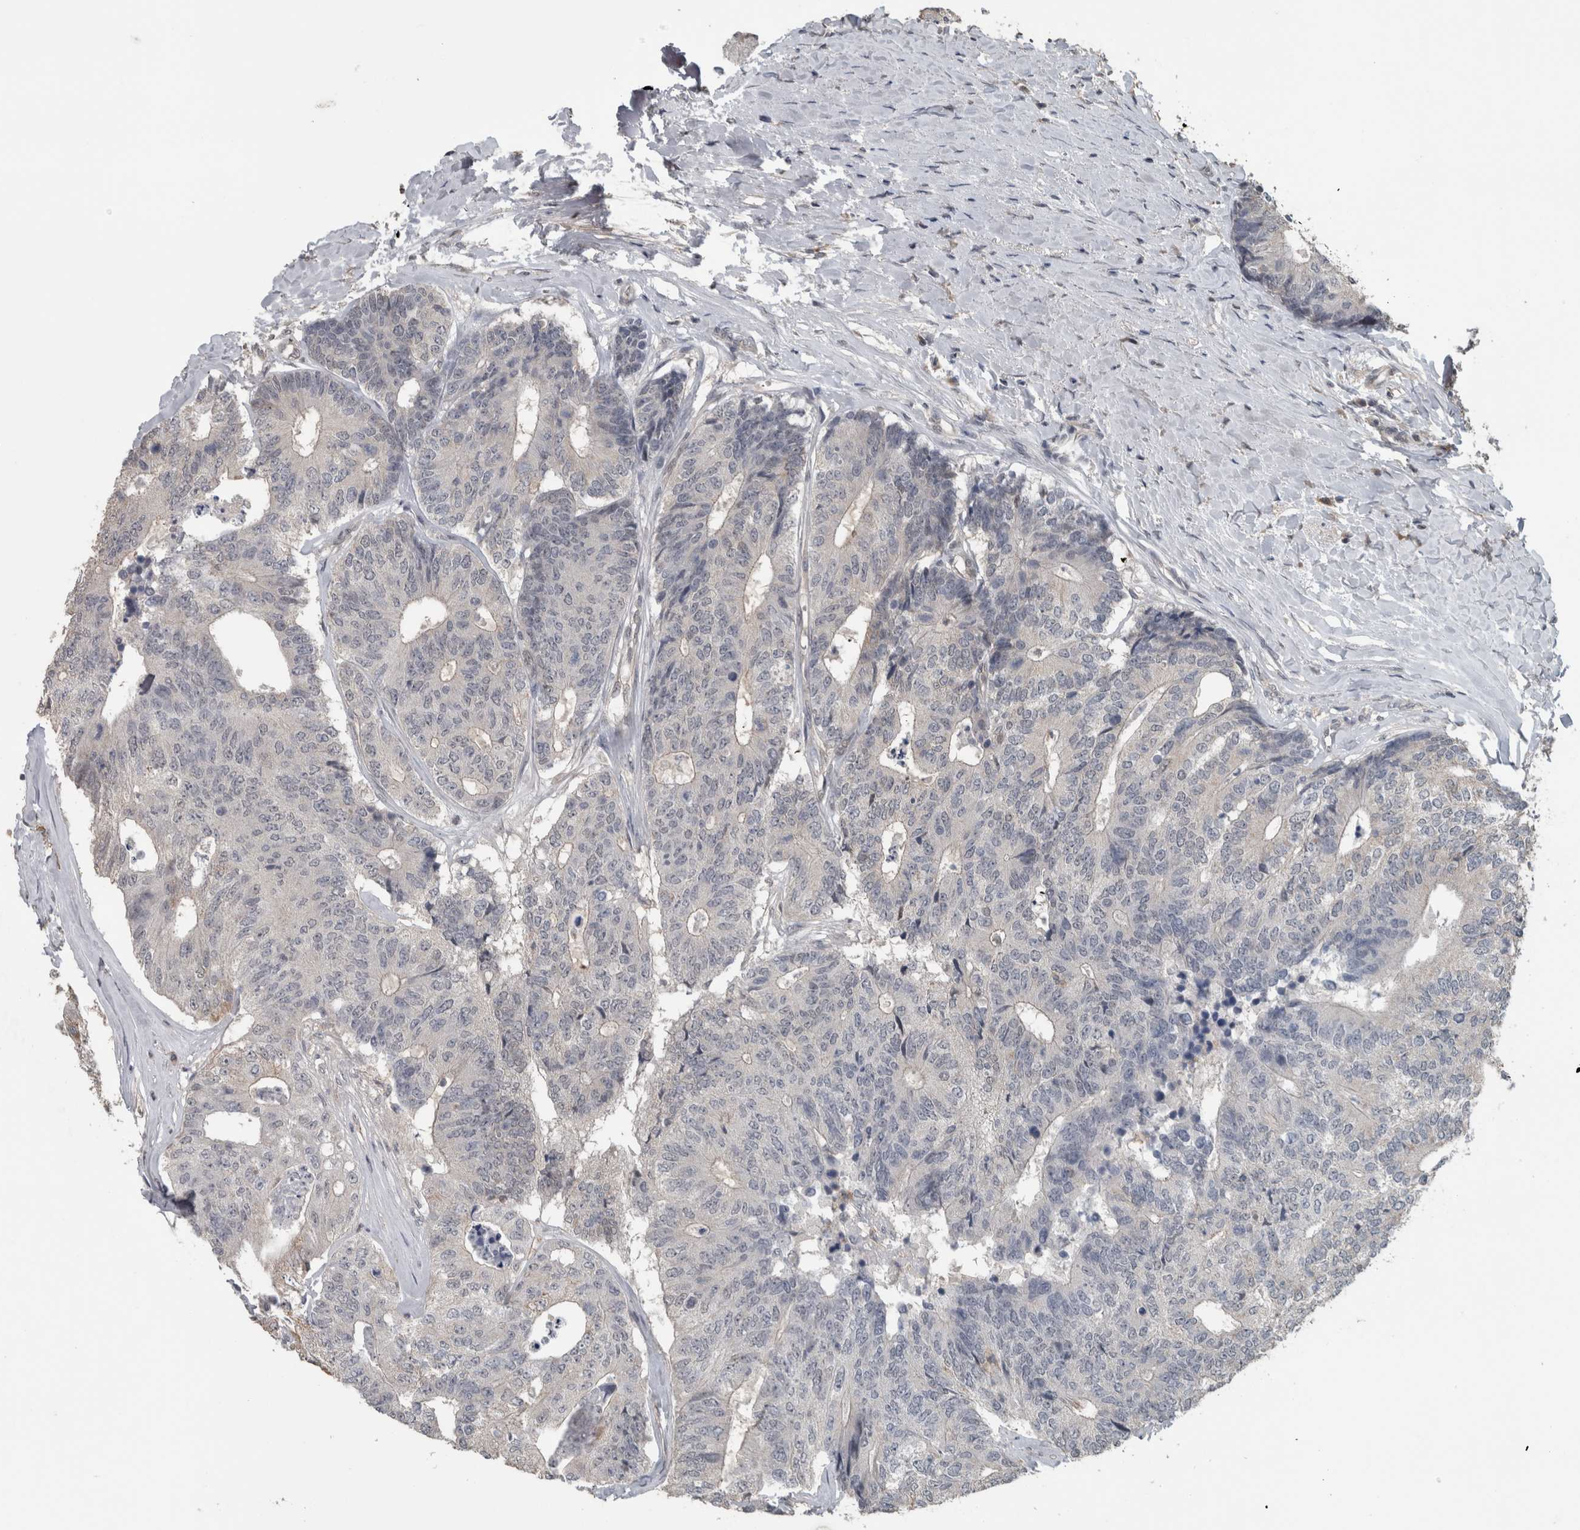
{"staining": {"intensity": "negative", "quantity": "none", "location": "none"}, "tissue": "colorectal cancer", "cell_type": "Tumor cells", "image_type": "cancer", "snomed": [{"axis": "morphology", "description": "Adenocarcinoma, NOS"}, {"axis": "topography", "description": "Colon"}], "caption": "The immunohistochemistry micrograph has no significant expression in tumor cells of colorectal adenocarcinoma tissue. (DAB IHC with hematoxylin counter stain).", "gene": "ACSF2", "patient": {"sex": "female", "age": 67}}